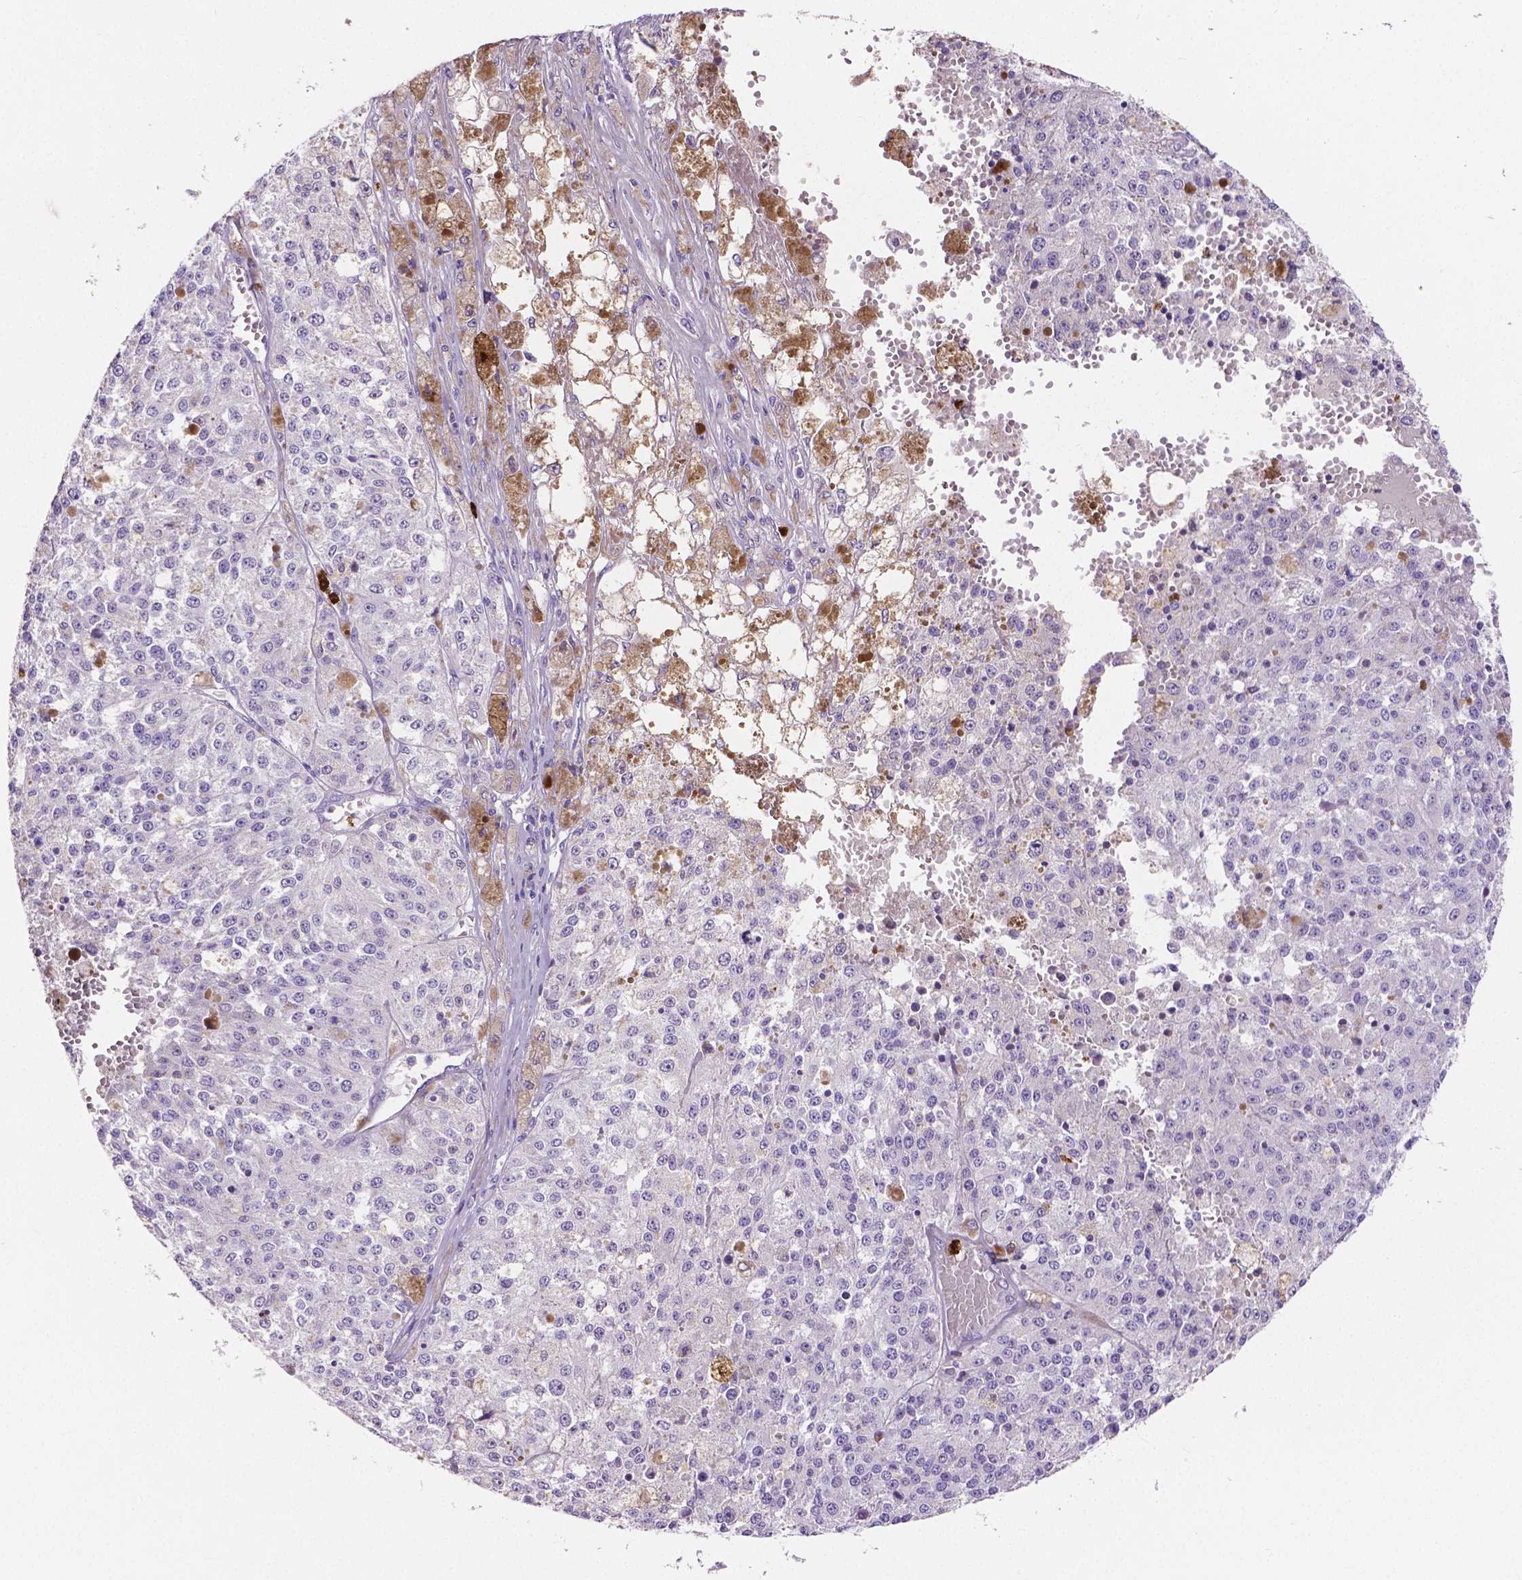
{"staining": {"intensity": "negative", "quantity": "none", "location": "none"}, "tissue": "melanoma", "cell_type": "Tumor cells", "image_type": "cancer", "snomed": [{"axis": "morphology", "description": "Malignant melanoma, Metastatic site"}, {"axis": "topography", "description": "Lymph node"}], "caption": "DAB (3,3'-diaminobenzidine) immunohistochemical staining of human melanoma reveals no significant expression in tumor cells.", "gene": "MMP9", "patient": {"sex": "female", "age": 64}}